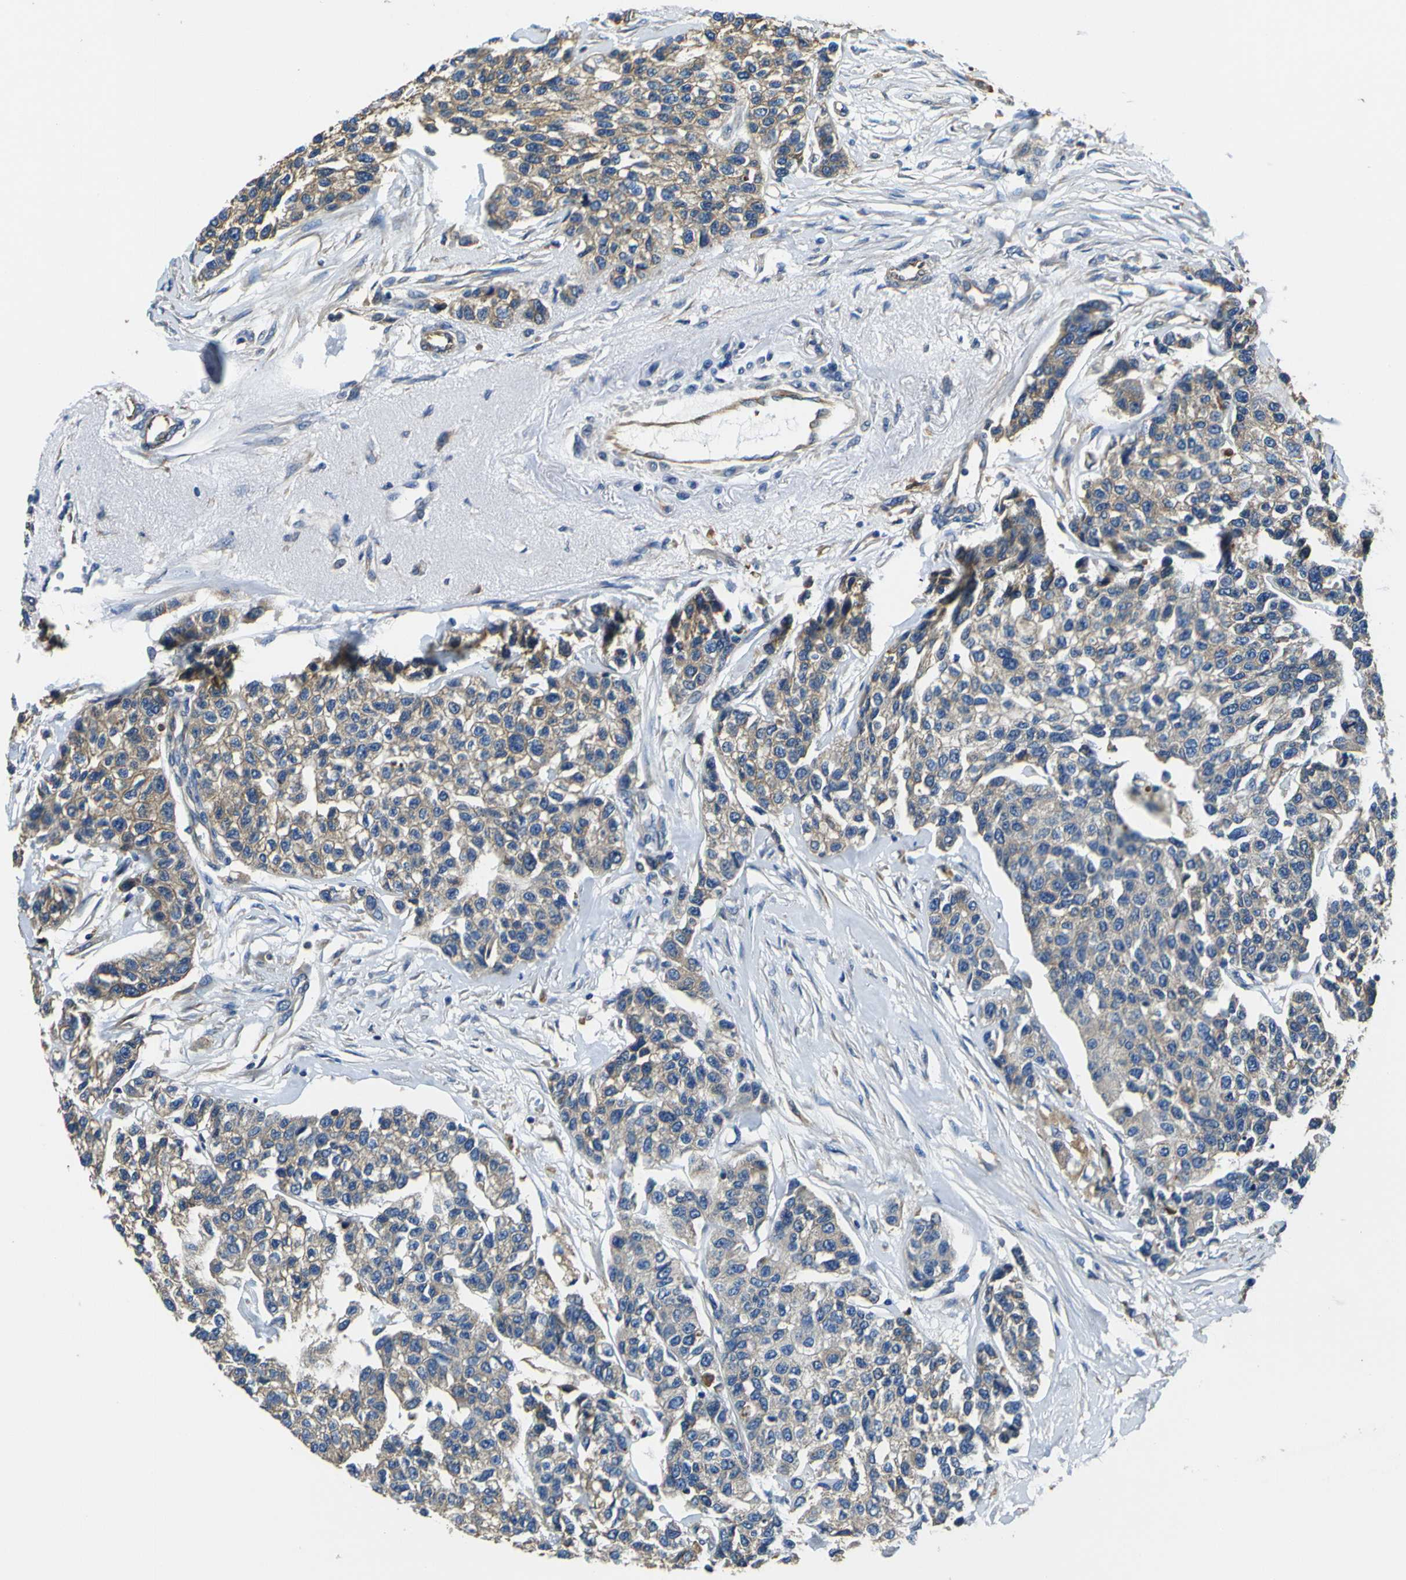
{"staining": {"intensity": "weak", "quantity": "25%-75%", "location": "cytoplasmic/membranous"}, "tissue": "breast cancer", "cell_type": "Tumor cells", "image_type": "cancer", "snomed": [{"axis": "morphology", "description": "Duct carcinoma"}, {"axis": "topography", "description": "Breast"}], "caption": "Protein staining displays weak cytoplasmic/membranous expression in about 25%-75% of tumor cells in invasive ductal carcinoma (breast). (brown staining indicates protein expression, while blue staining denotes nuclei).", "gene": "TUBB", "patient": {"sex": "female", "age": 51}}